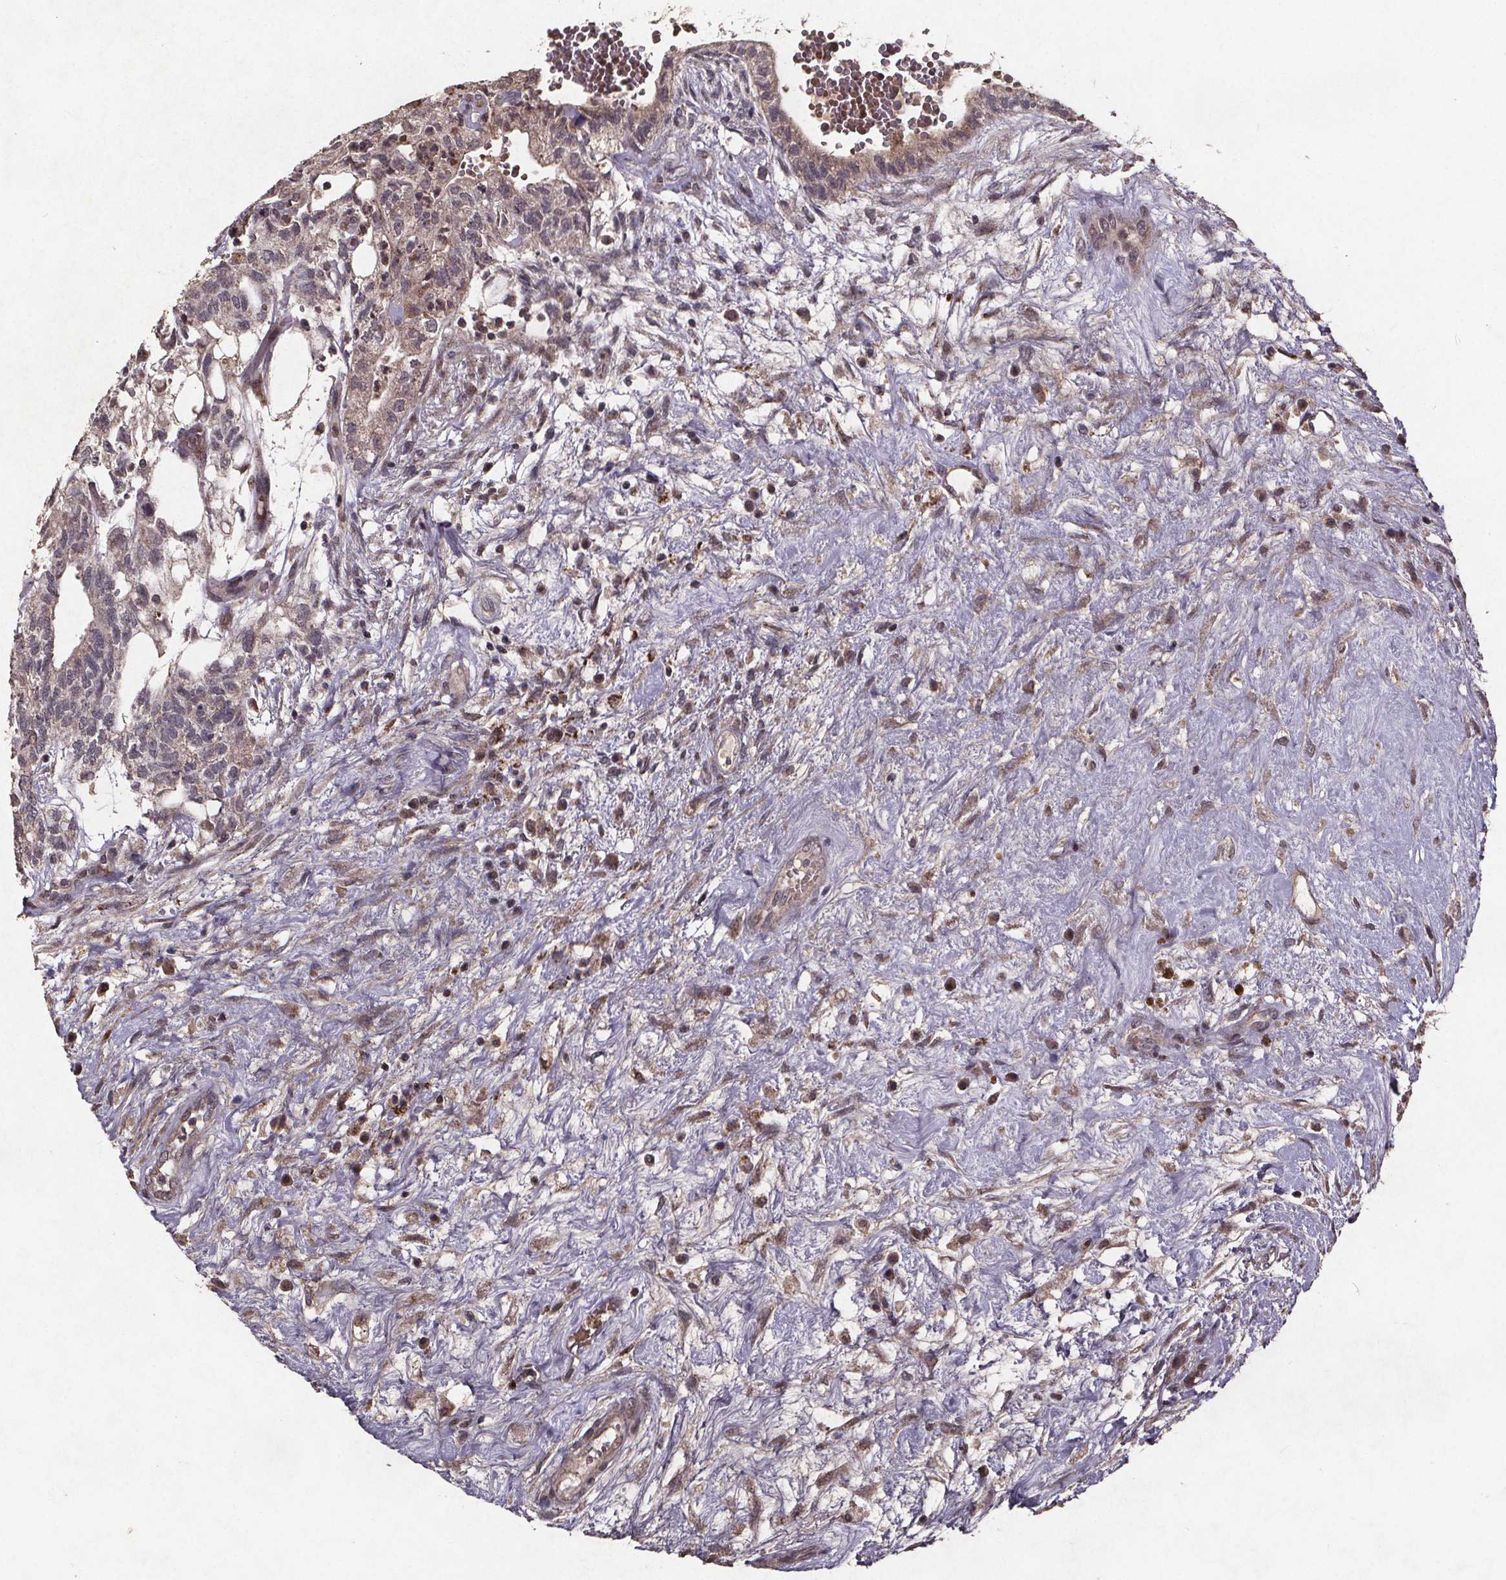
{"staining": {"intensity": "weak", "quantity": "25%-75%", "location": "cytoplasmic/membranous"}, "tissue": "testis cancer", "cell_type": "Tumor cells", "image_type": "cancer", "snomed": [{"axis": "morphology", "description": "Normal tissue, NOS"}, {"axis": "morphology", "description": "Carcinoma, Embryonal, NOS"}, {"axis": "topography", "description": "Testis"}], "caption": "Tumor cells display low levels of weak cytoplasmic/membranous expression in about 25%-75% of cells in human testis cancer (embryonal carcinoma). Nuclei are stained in blue.", "gene": "GPX3", "patient": {"sex": "male", "age": 32}}